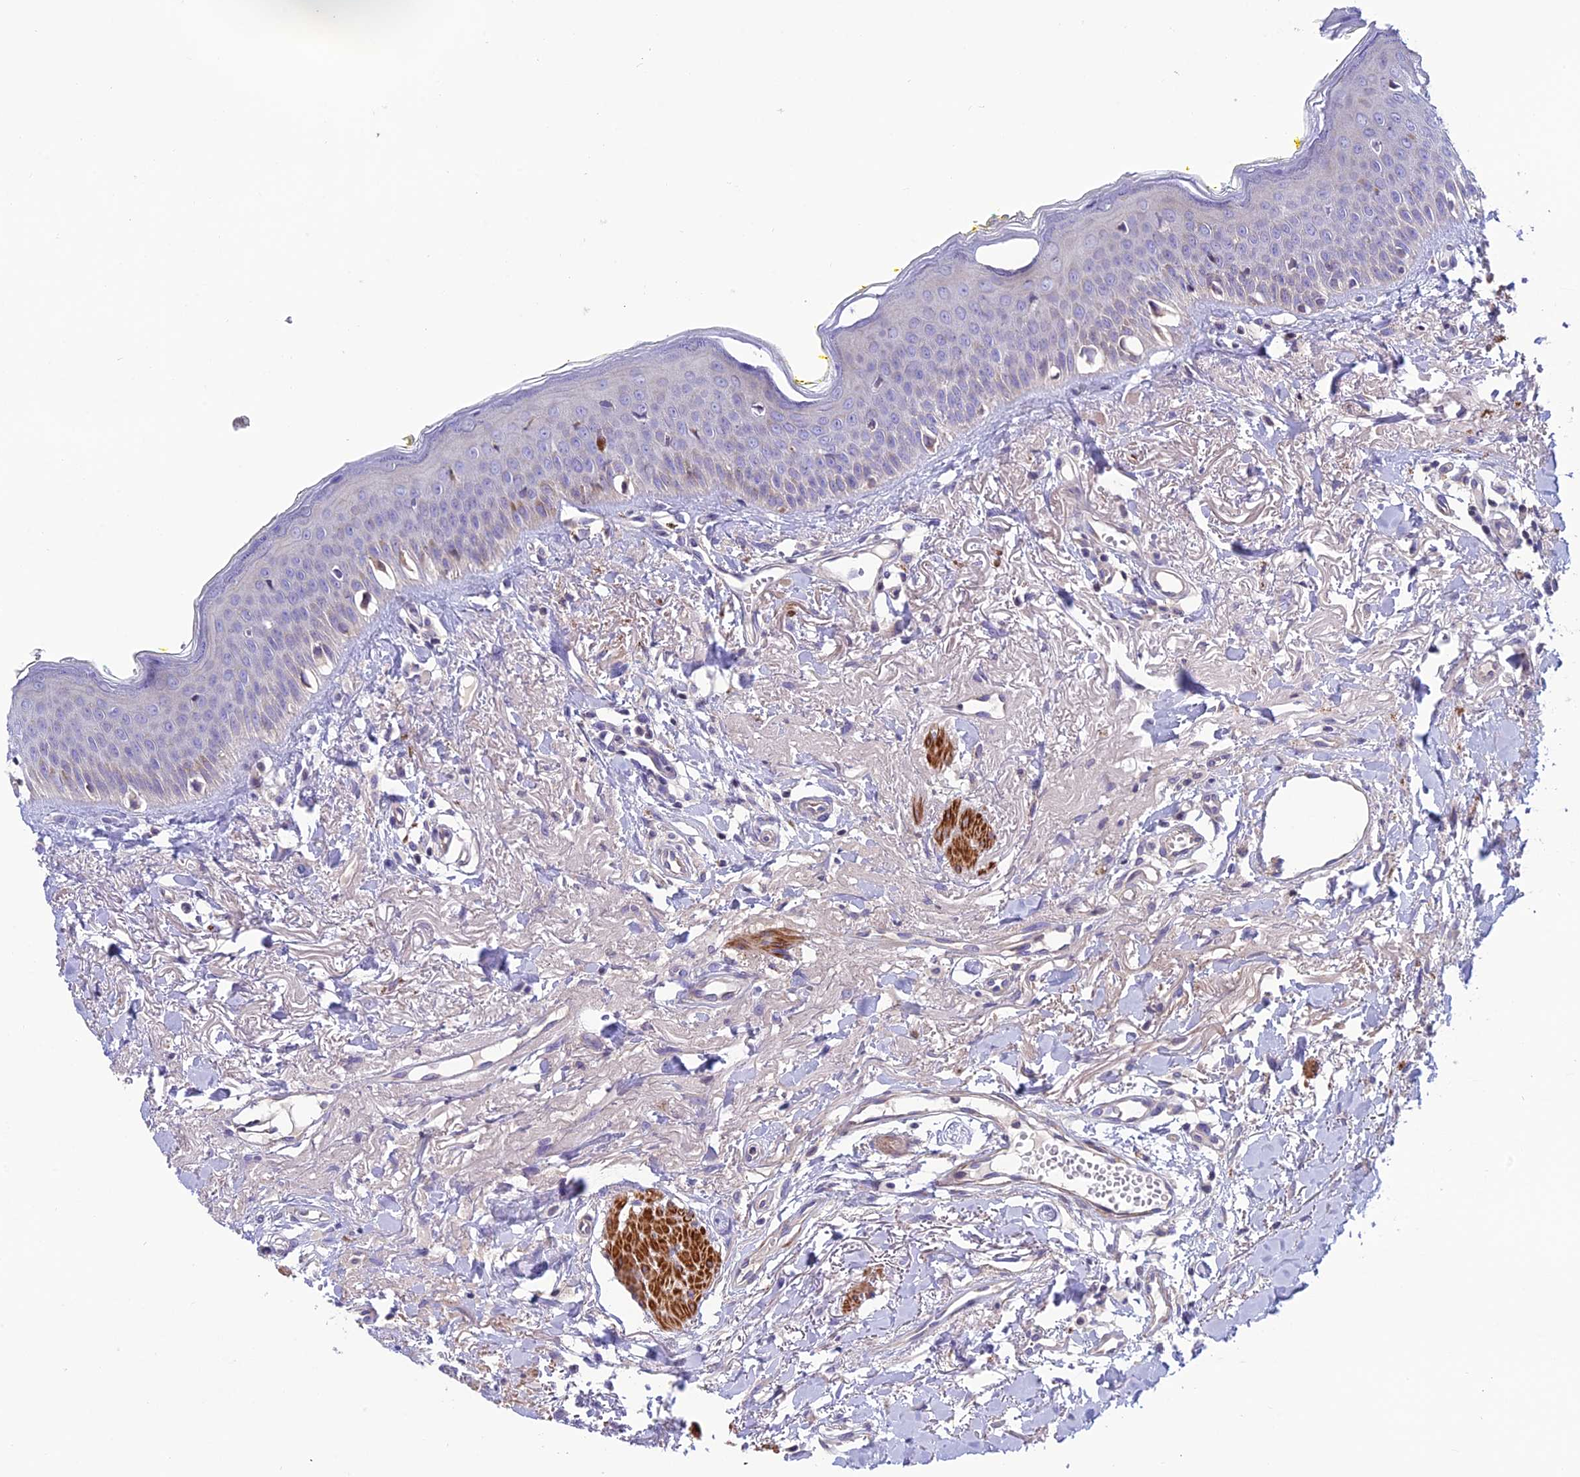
{"staining": {"intensity": "negative", "quantity": "none", "location": "none"}, "tissue": "oral mucosa", "cell_type": "Squamous epithelial cells", "image_type": "normal", "snomed": [{"axis": "morphology", "description": "Normal tissue, NOS"}, {"axis": "topography", "description": "Oral tissue"}], "caption": "IHC micrograph of normal oral mucosa stained for a protein (brown), which reveals no expression in squamous epithelial cells.", "gene": "FAM178B", "patient": {"sex": "female", "age": 70}}